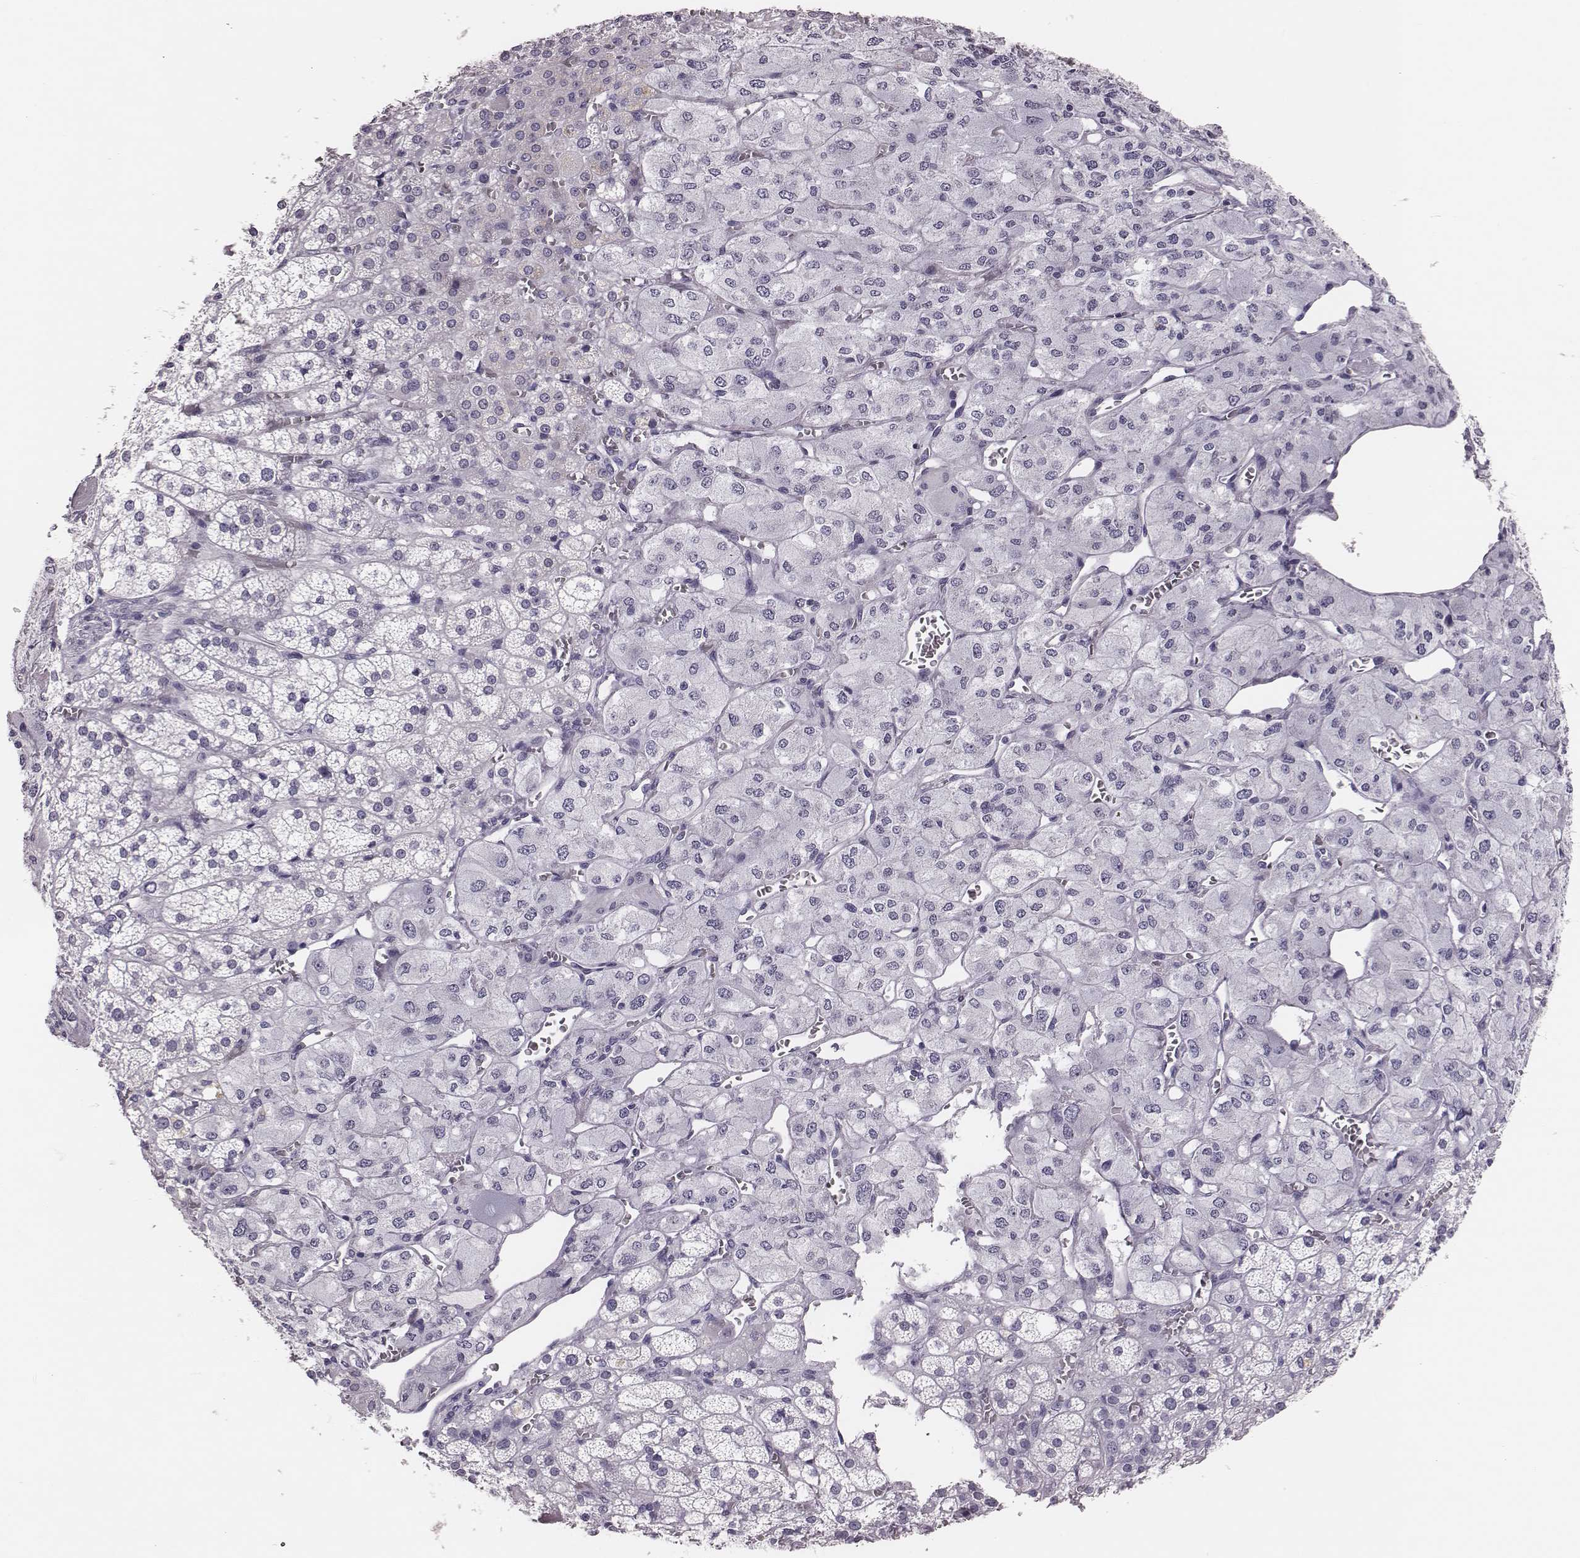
{"staining": {"intensity": "negative", "quantity": "none", "location": "none"}, "tissue": "adrenal gland", "cell_type": "Glandular cells", "image_type": "normal", "snomed": [{"axis": "morphology", "description": "Normal tissue, NOS"}, {"axis": "topography", "description": "Adrenal gland"}], "caption": "This micrograph is of benign adrenal gland stained with immunohistochemistry (IHC) to label a protein in brown with the nuclei are counter-stained blue. There is no positivity in glandular cells.", "gene": "H1", "patient": {"sex": "female", "age": 60}}